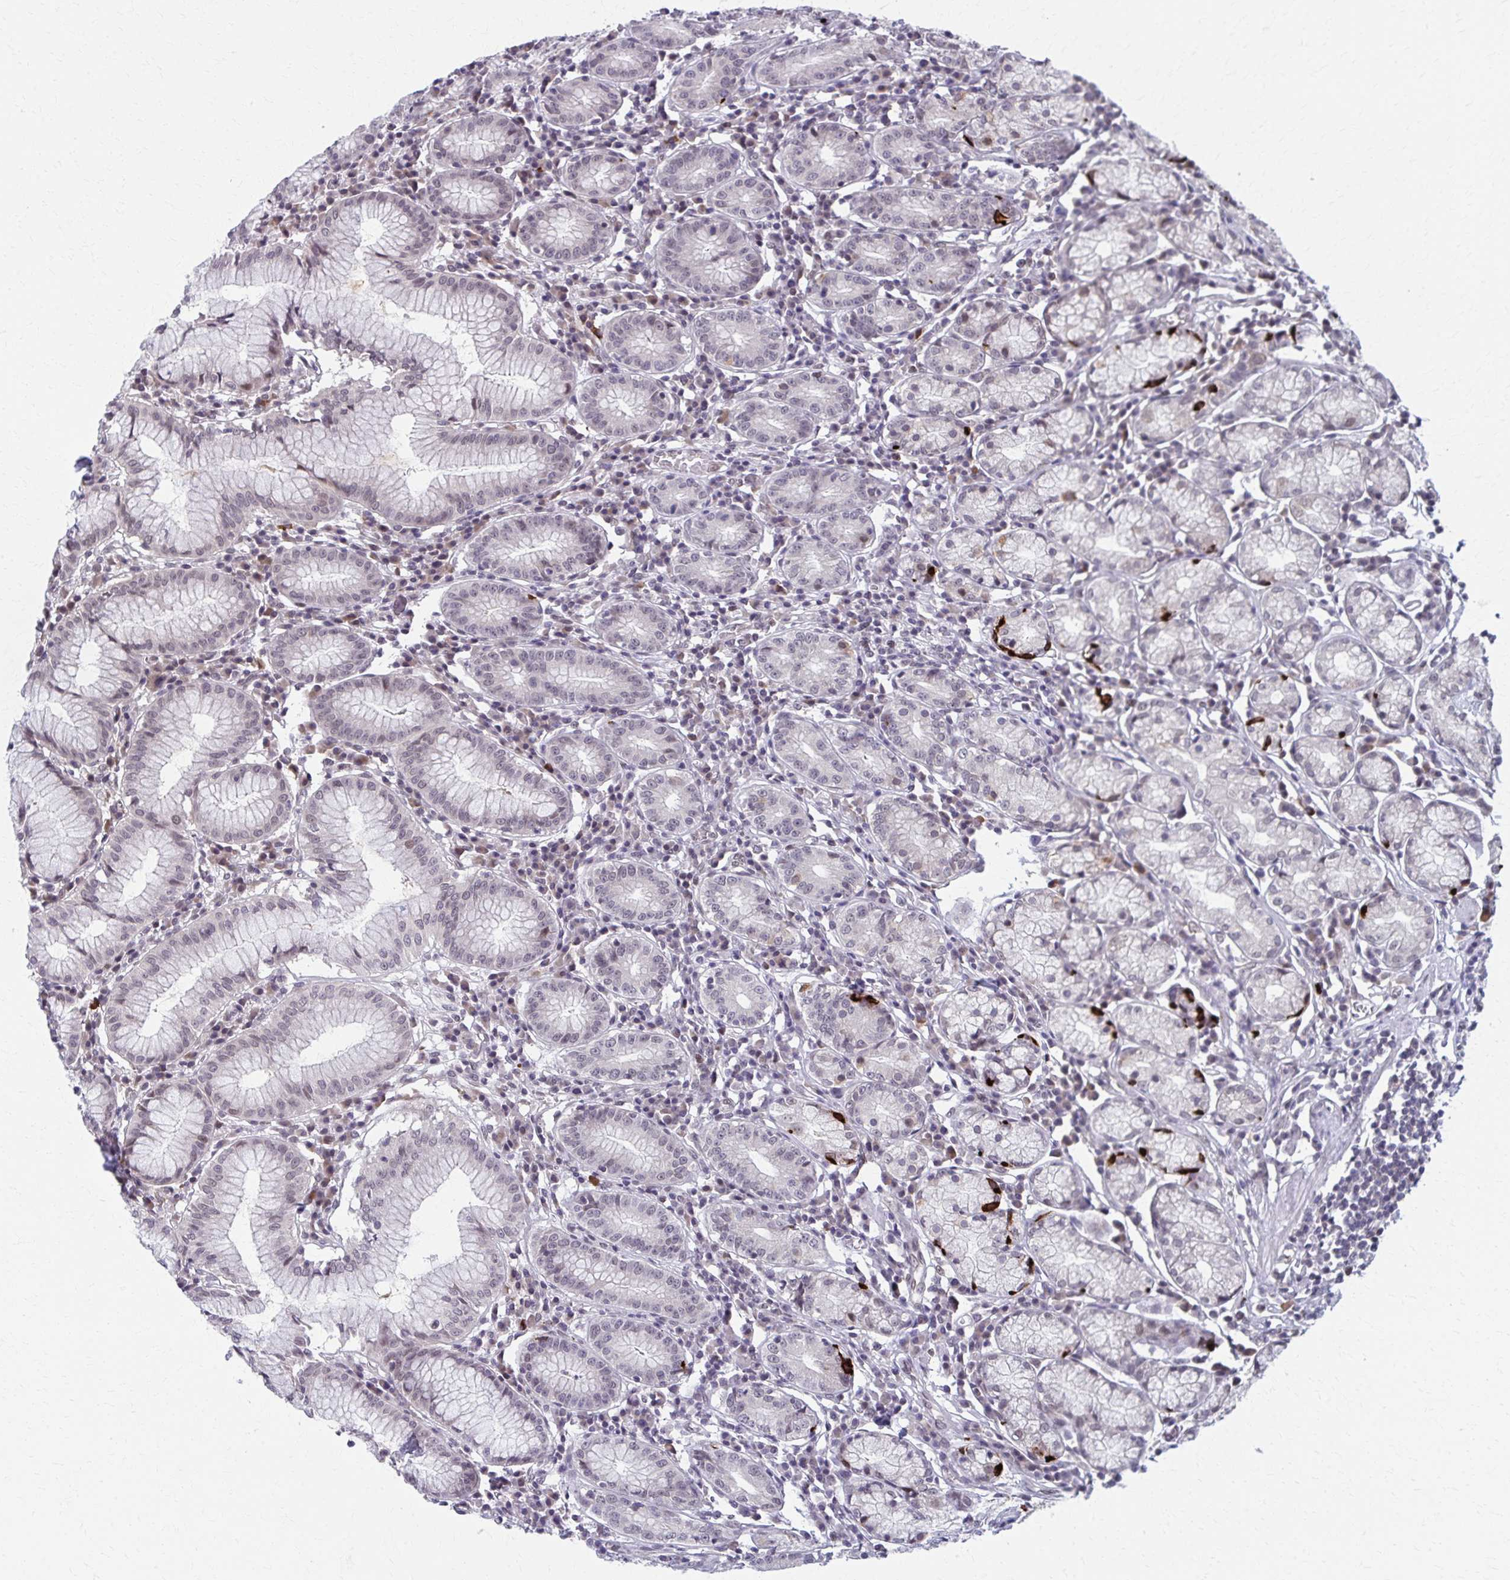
{"staining": {"intensity": "weak", "quantity": "25%-75%", "location": "nuclear"}, "tissue": "stomach", "cell_type": "Glandular cells", "image_type": "normal", "snomed": [{"axis": "morphology", "description": "Normal tissue, NOS"}, {"axis": "topography", "description": "Stomach"}], "caption": "A low amount of weak nuclear expression is present in about 25%-75% of glandular cells in unremarkable stomach. (IHC, brightfield microscopy, high magnification).", "gene": "SETBP1", "patient": {"sex": "male", "age": 55}}